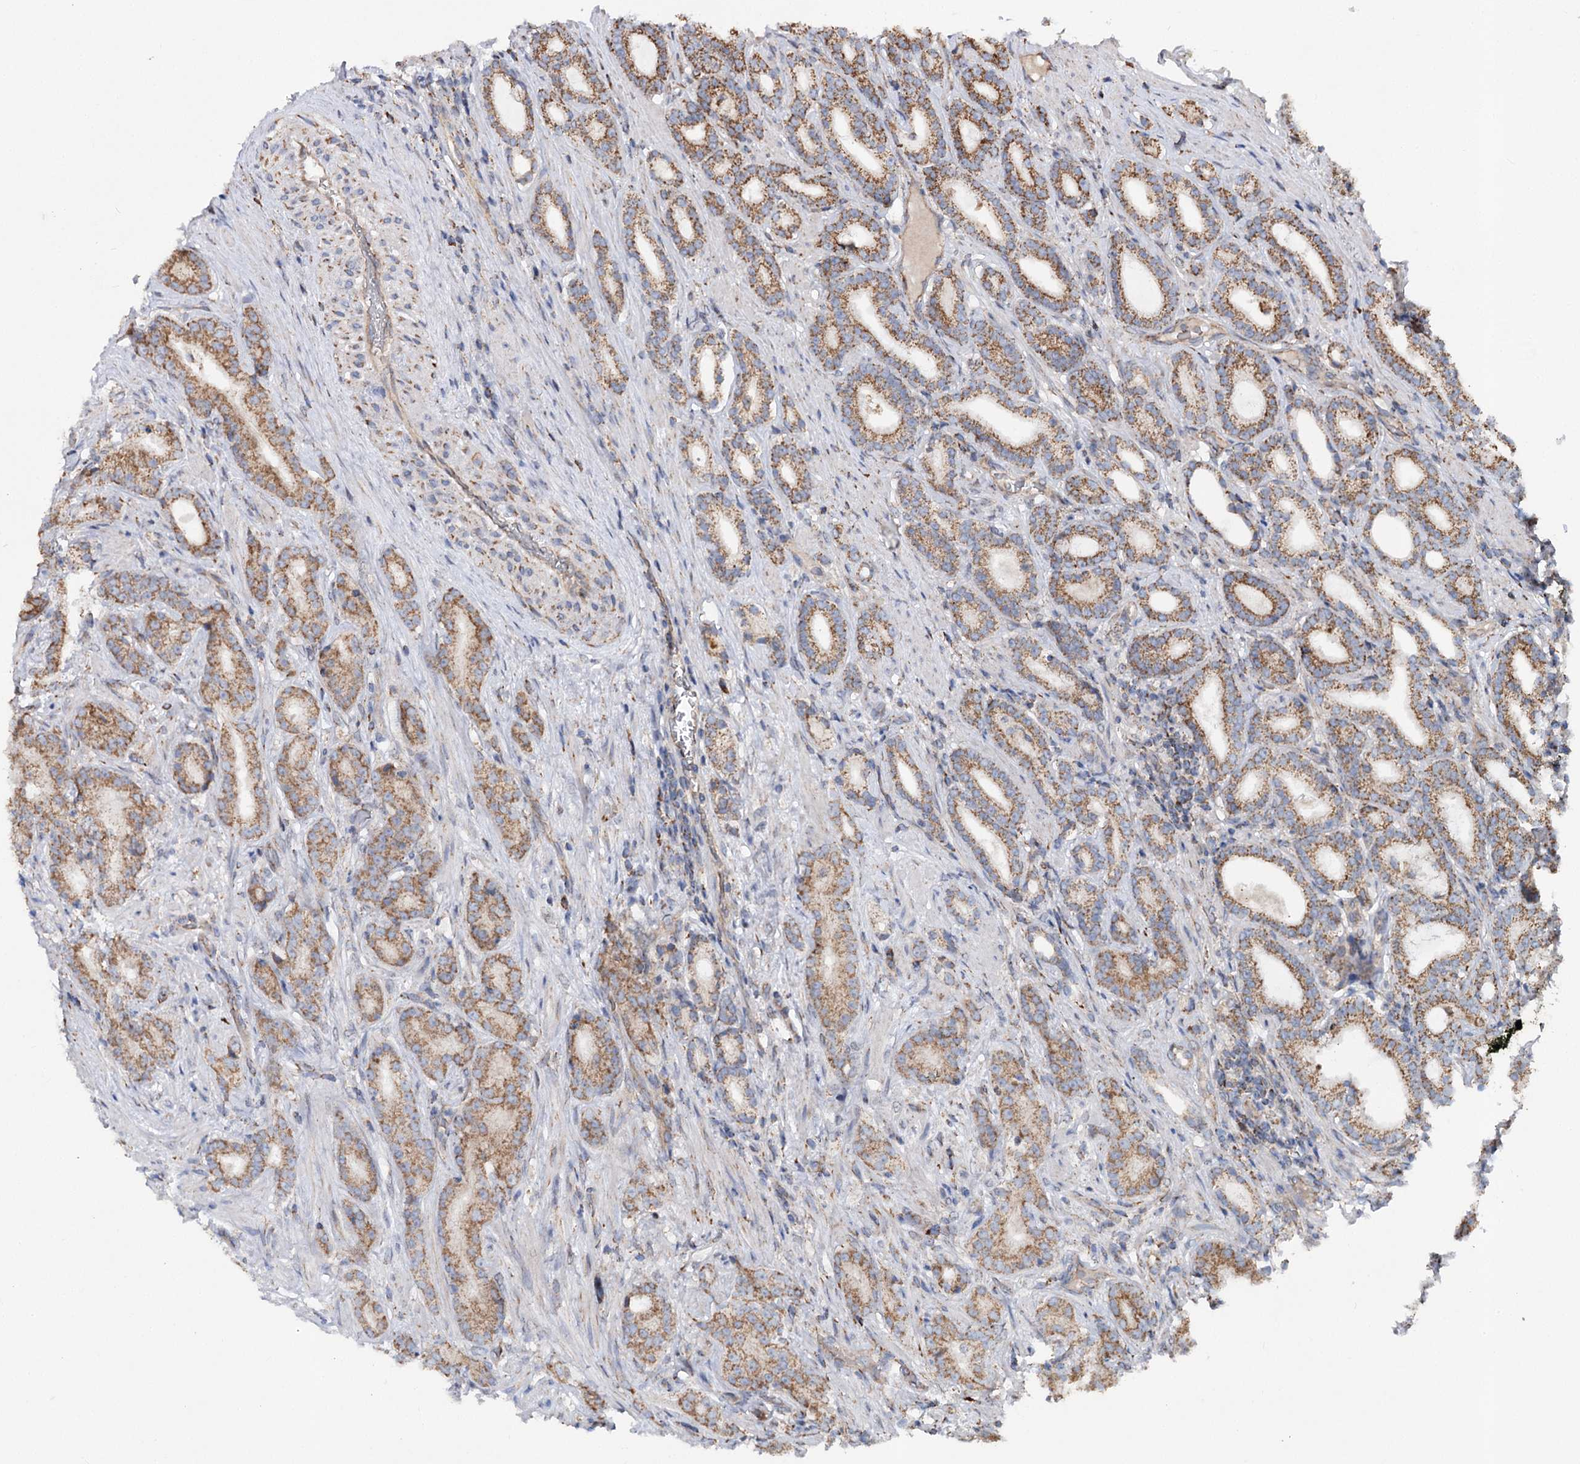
{"staining": {"intensity": "moderate", "quantity": ">75%", "location": "cytoplasmic/membranous"}, "tissue": "prostate cancer", "cell_type": "Tumor cells", "image_type": "cancer", "snomed": [{"axis": "morphology", "description": "Adenocarcinoma, Low grade"}, {"axis": "topography", "description": "Prostate"}], "caption": "Protein analysis of prostate cancer tissue demonstrates moderate cytoplasmic/membranous staining in approximately >75% of tumor cells. (IHC, brightfield microscopy, high magnification).", "gene": "MSANTD2", "patient": {"sex": "male", "age": 71}}